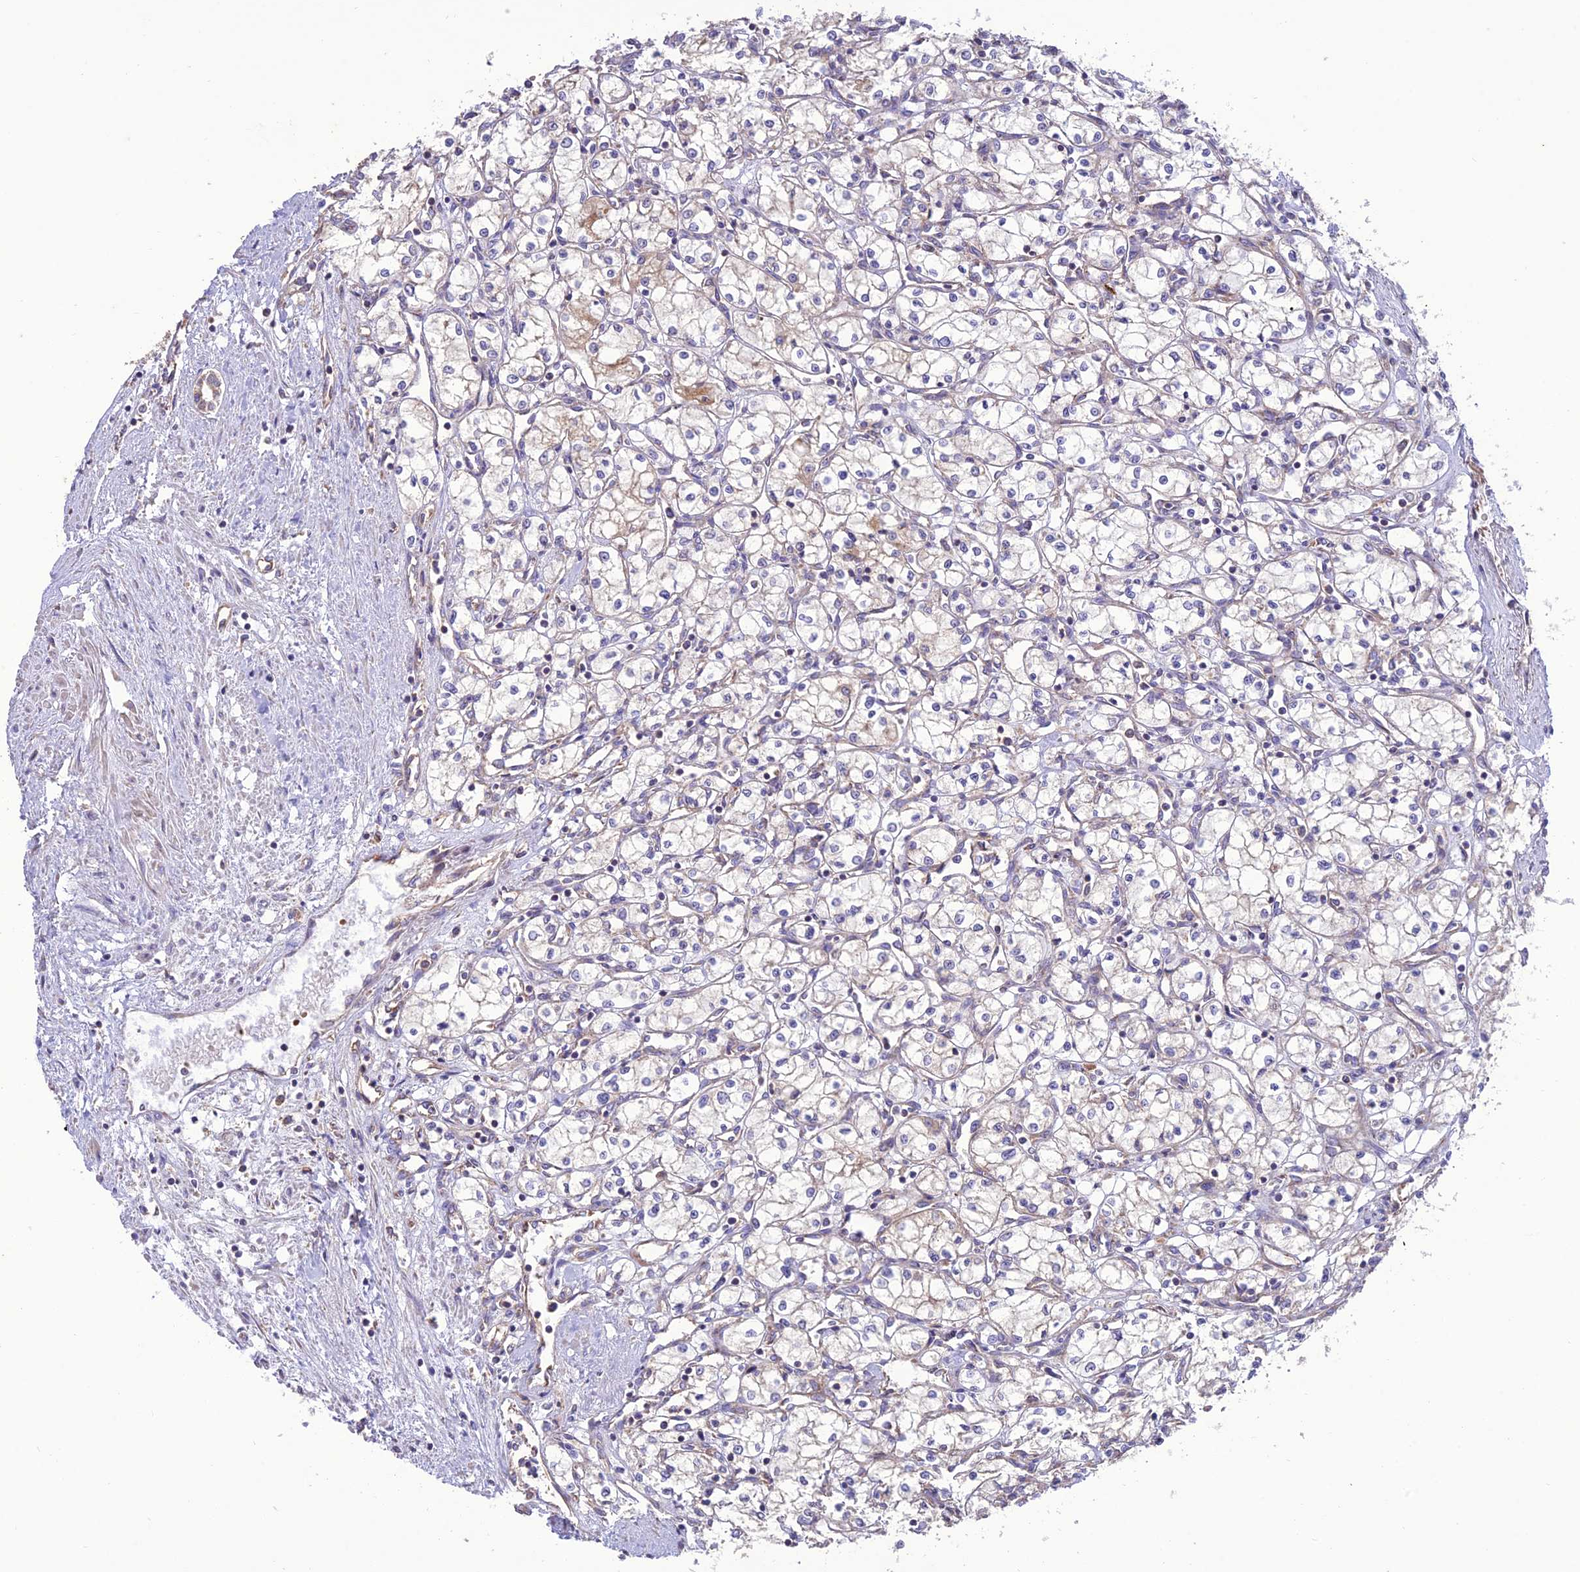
{"staining": {"intensity": "negative", "quantity": "none", "location": "none"}, "tissue": "renal cancer", "cell_type": "Tumor cells", "image_type": "cancer", "snomed": [{"axis": "morphology", "description": "Adenocarcinoma, NOS"}, {"axis": "topography", "description": "Kidney"}], "caption": "Immunohistochemistry (IHC) histopathology image of neoplastic tissue: human renal adenocarcinoma stained with DAB (3,3'-diaminobenzidine) shows no significant protein staining in tumor cells.", "gene": "NDUFAF1", "patient": {"sex": "male", "age": 59}}